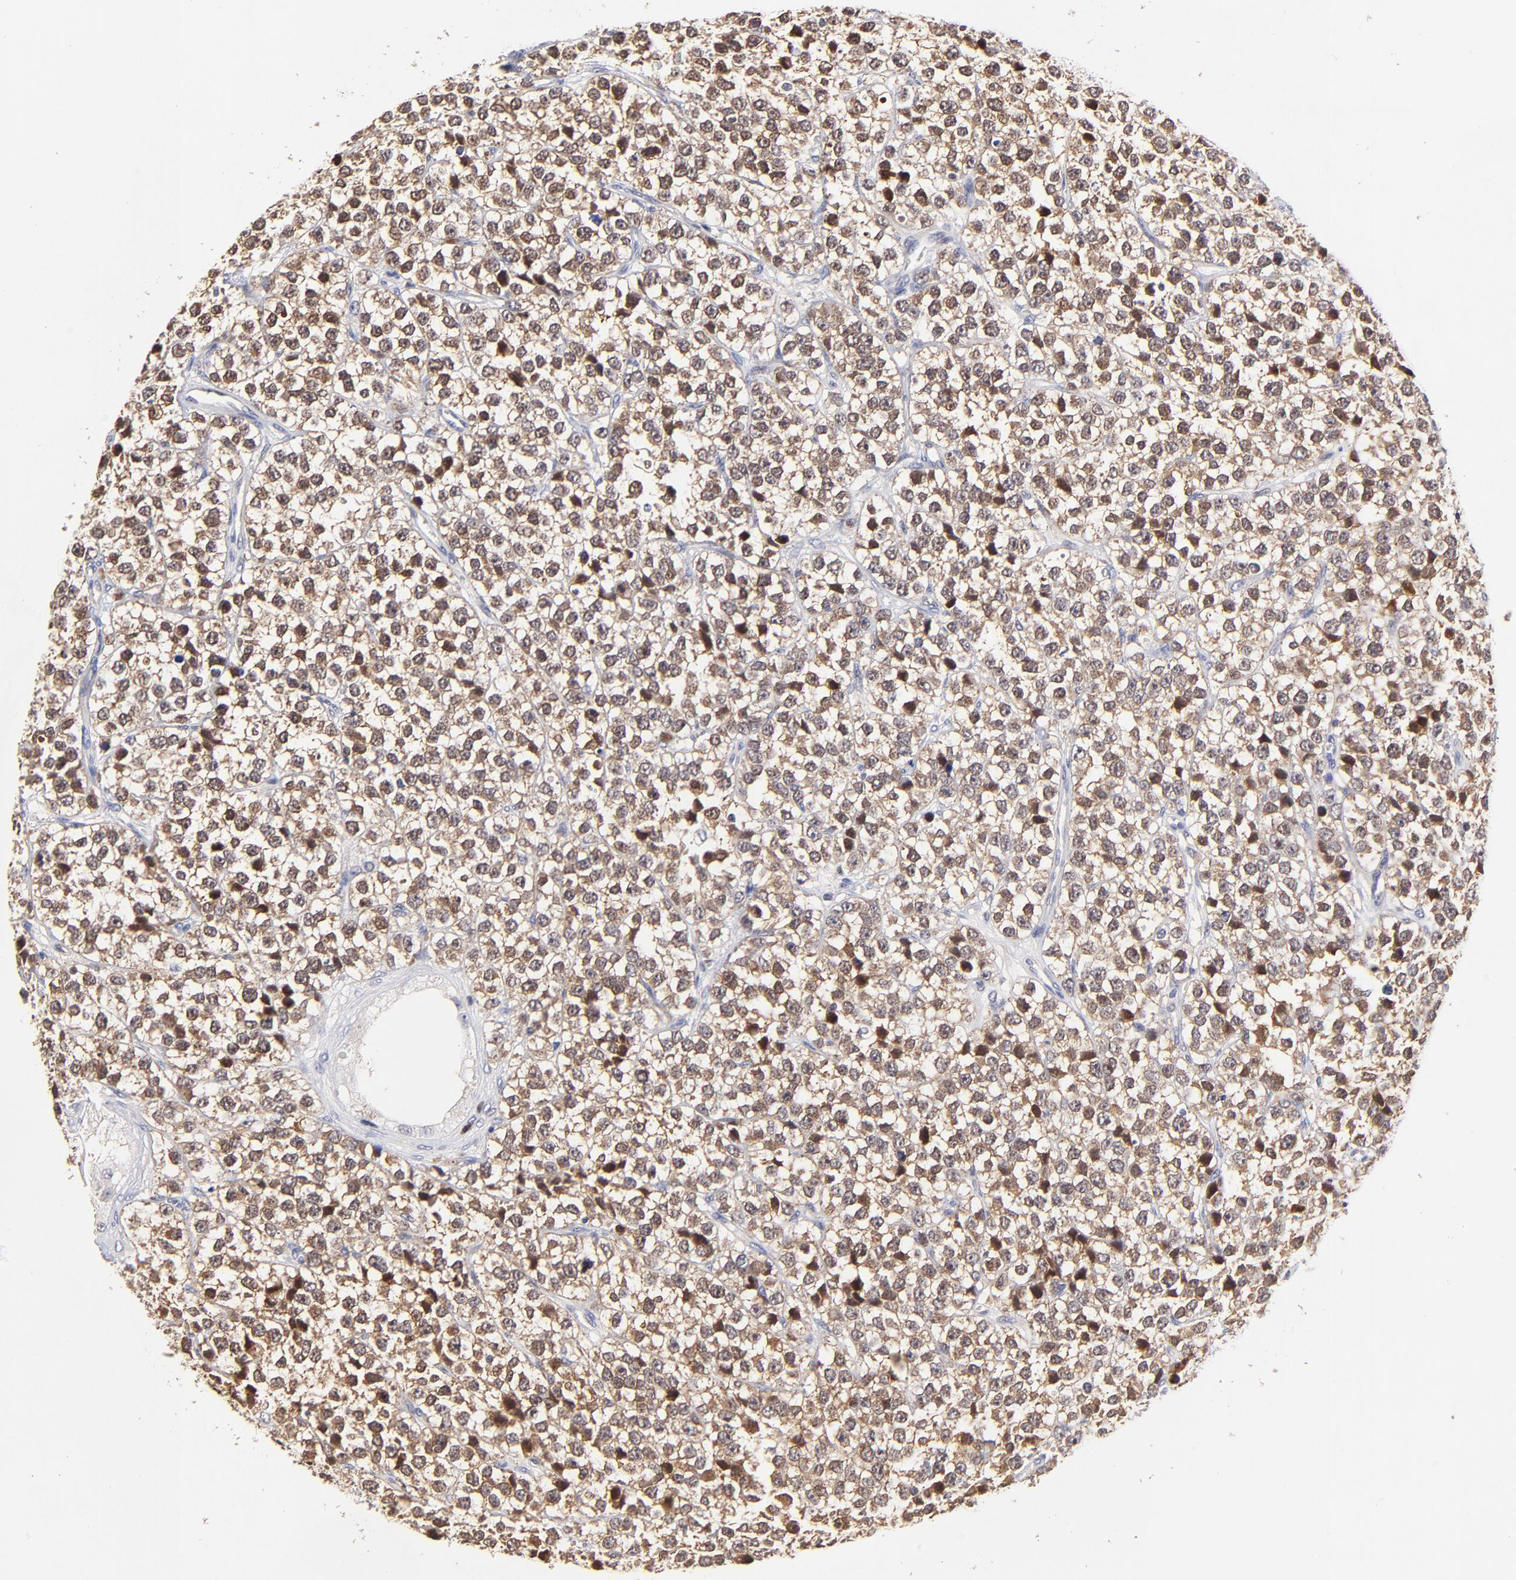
{"staining": {"intensity": "moderate", "quantity": ">75%", "location": "cytoplasmic/membranous,nuclear"}, "tissue": "testis cancer", "cell_type": "Tumor cells", "image_type": "cancer", "snomed": [{"axis": "morphology", "description": "Seminoma, NOS"}, {"axis": "topography", "description": "Testis"}], "caption": "Immunohistochemical staining of seminoma (testis) reveals medium levels of moderate cytoplasmic/membranous and nuclear protein staining in approximately >75% of tumor cells.", "gene": "ZNF155", "patient": {"sex": "male", "age": 25}}